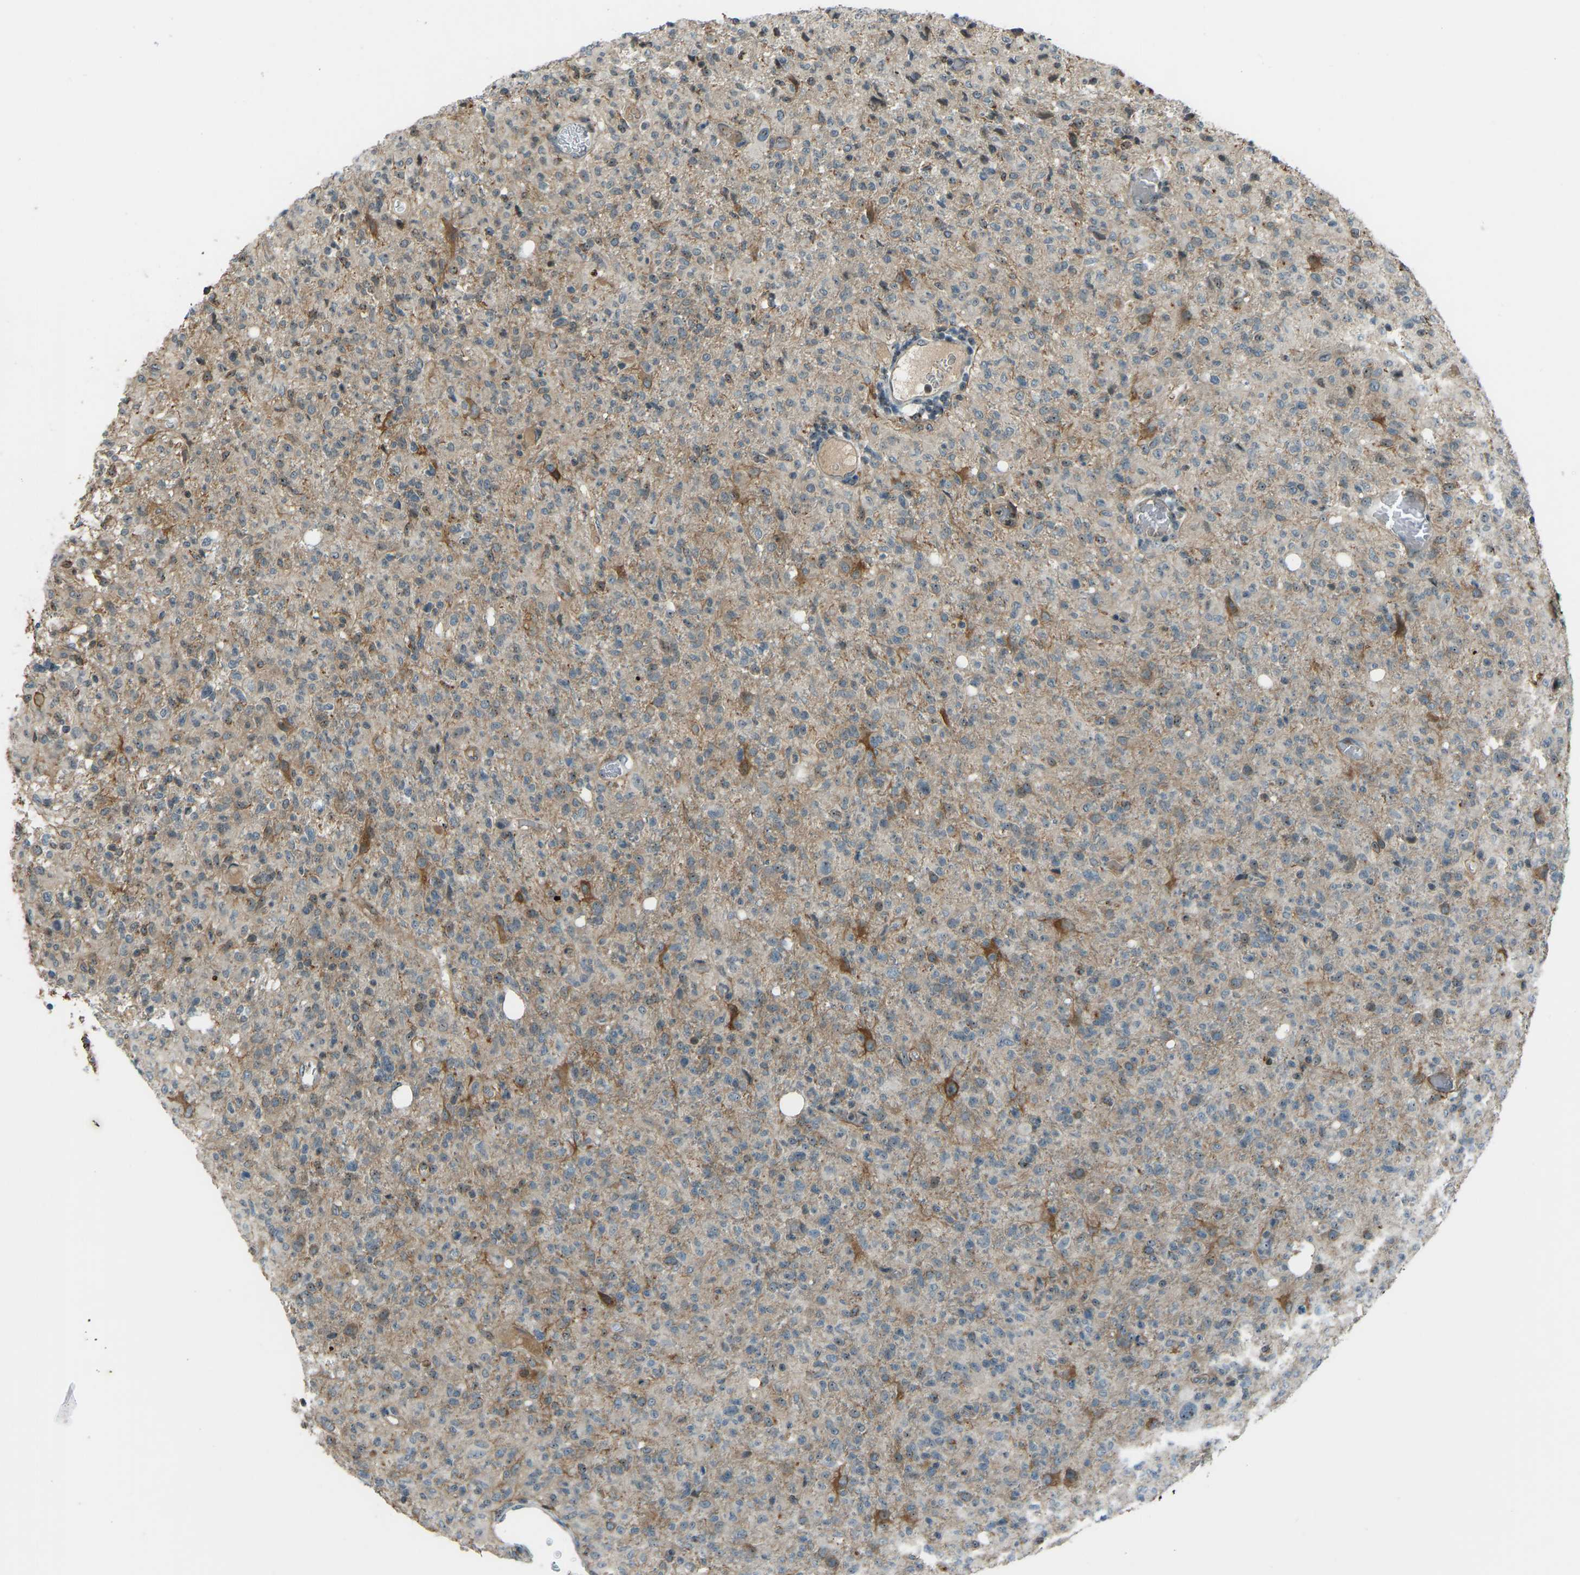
{"staining": {"intensity": "moderate", "quantity": "25%-75%", "location": "cytoplasmic/membranous"}, "tissue": "glioma", "cell_type": "Tumor cells", "image_type": "cancer", "snomed": [{"axis": "morphology", "description": "Glioma, malignant, High grade"}, {"axis": "topography", "description": "Brain"}], "caption": "Protein staining of glioma tissue exhibits moderate cytoplasmic/membranous expression in approximately 25%-75% of tumor cells.", "gene": "SVOPL", "patient": {"sex": "female", "age": 57}}